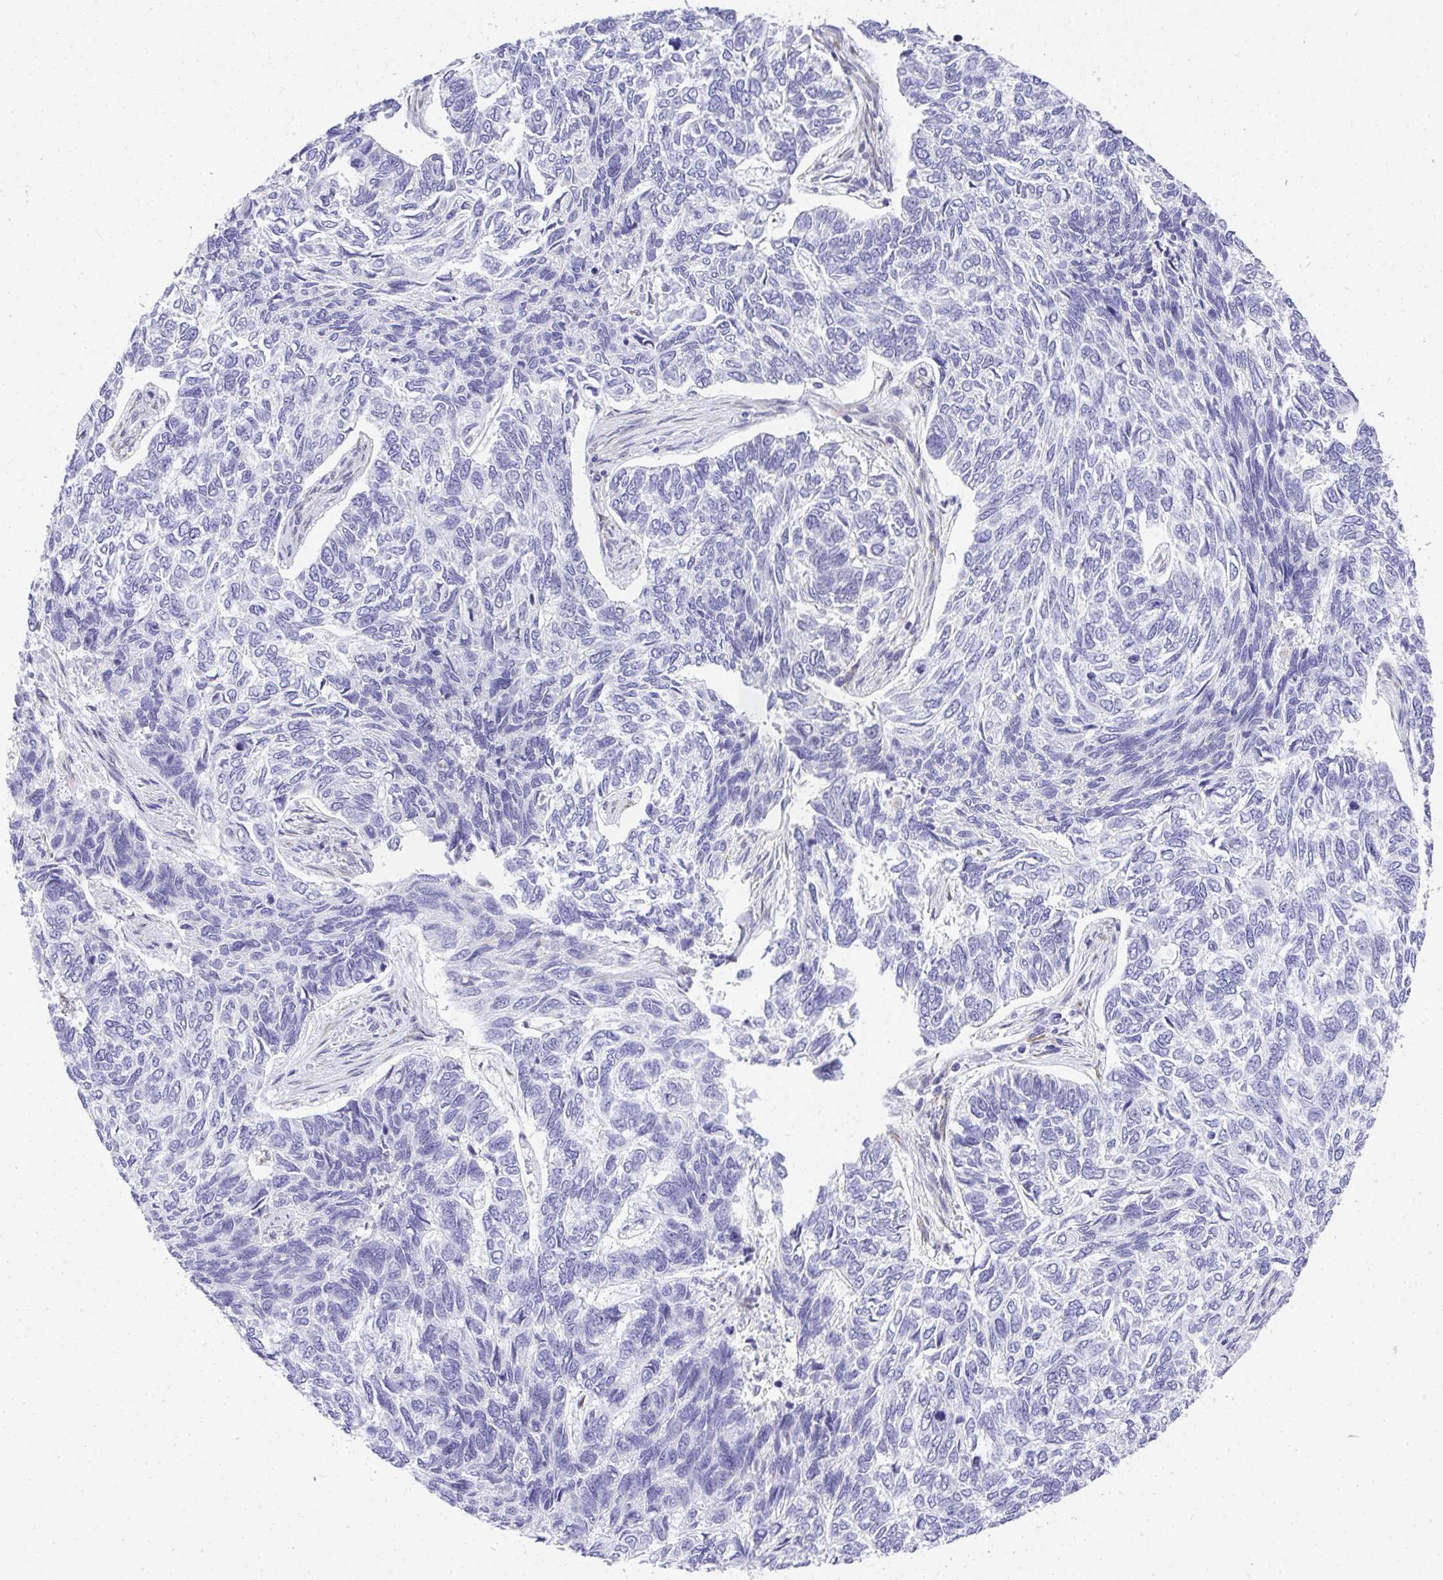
{"staining": {"intensity": "negative", "quantity": "none", "location": "none"}, "tissue": "skin cancer", "cell_type": "Tumor cells", "image_type": "cancer", "snomed": [{"axis": "morphology", "description": "Basal cell carcinoma"}, {"axis": "topography", "description": "Skin"}], "caption": "Immunohistochemistry (IHC) of human skin cancer (basal cell carcinoma) reveals no positivity in tumor cells.", "gene": "ADRA2C", "patient": {"sex": "female", "age": 65}}